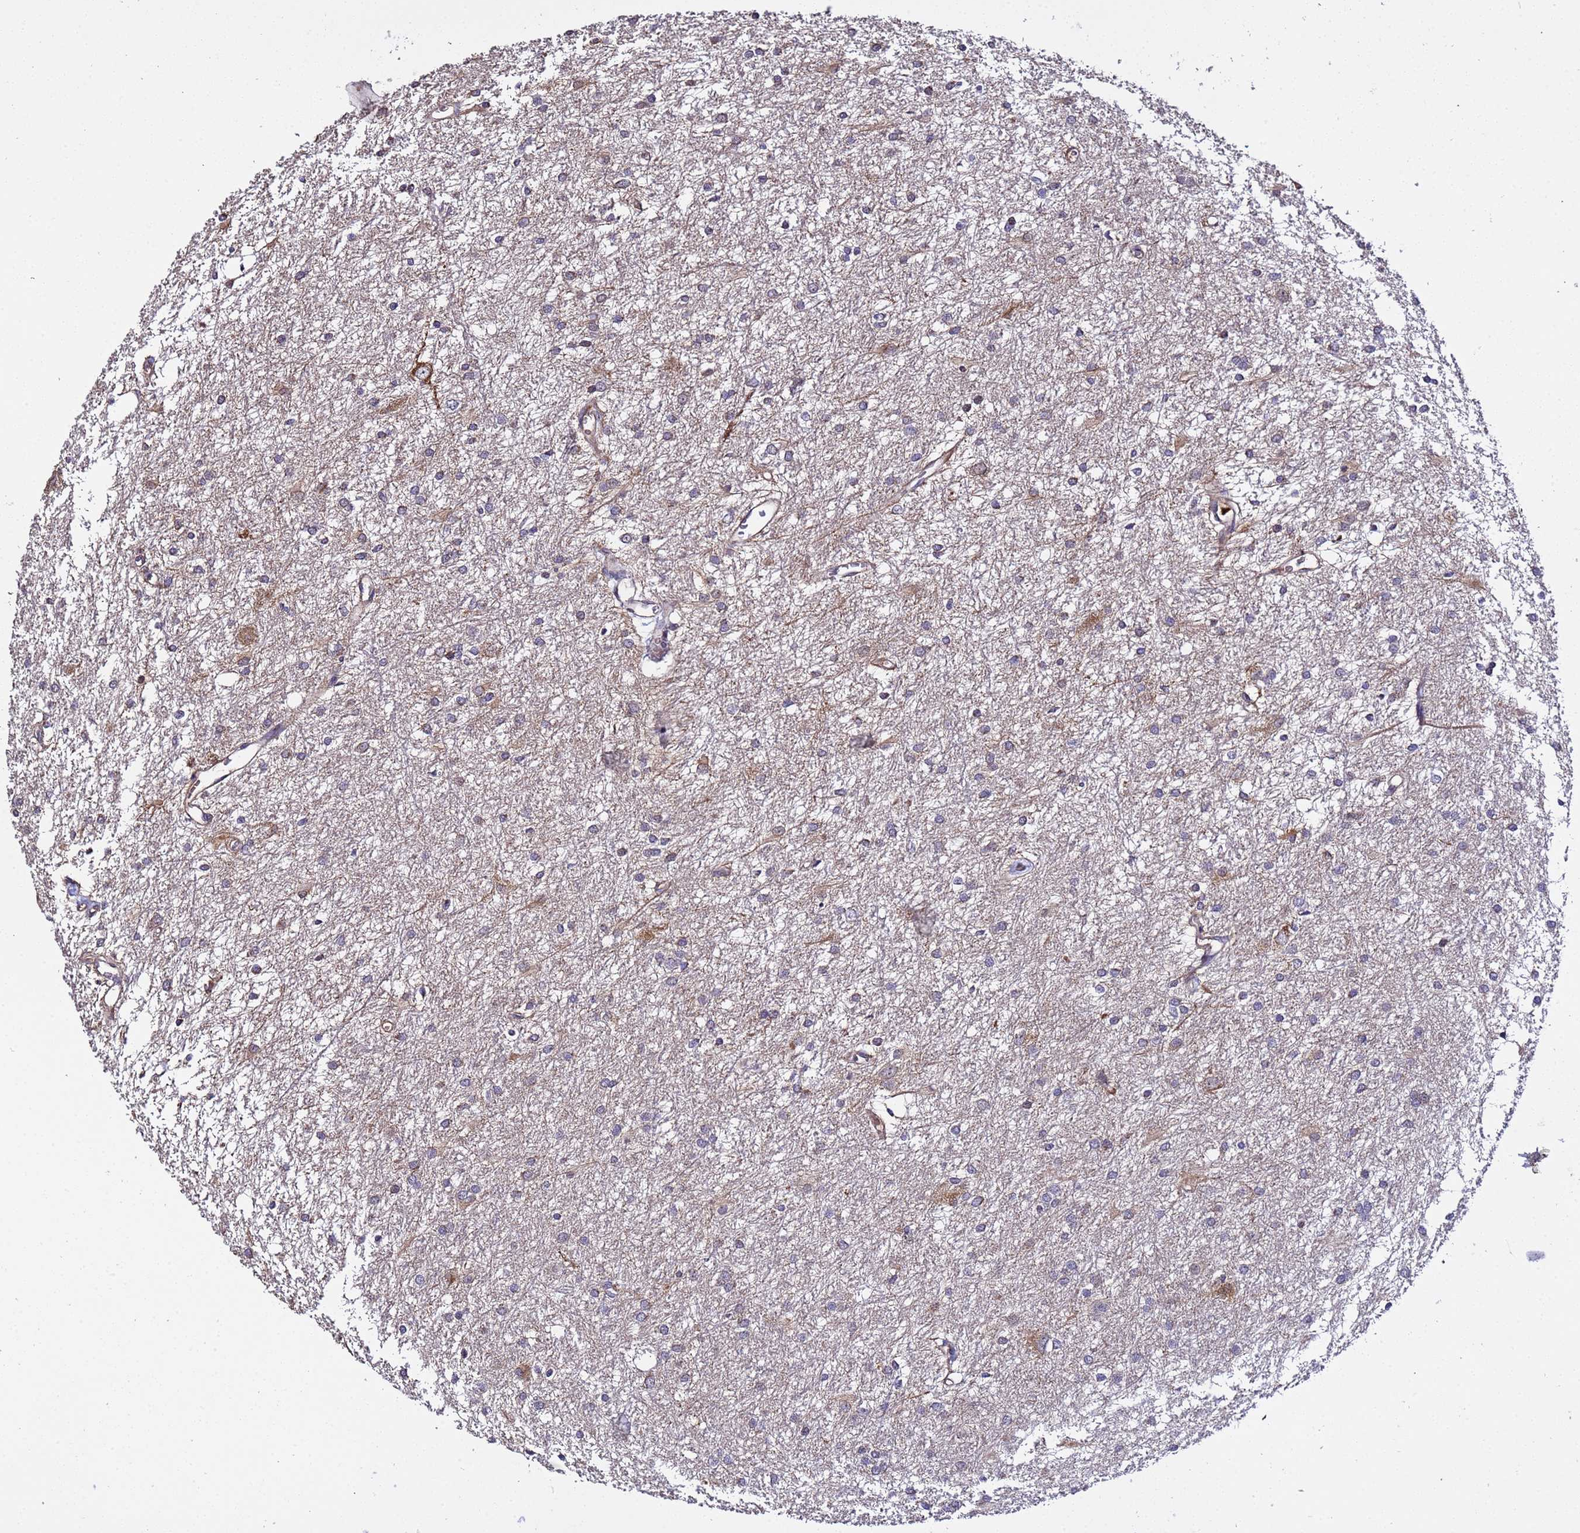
{"staining": {"intensity": "moderate", "quantity": "<25%", "location": "cytoplasmic/membranous"}, "tissue": "glioma", "cell_type": "Tumor cells", "image_type": "cancer", "snomed": [{"axis": "morphology", "description": "Glioma, malignant, High grade"}, {"axis": "topography", "description": "Brain"}], "caption": "A photomicrograph showing moderate cytoplasmic/membranous positivity in approximately <25% of tumor cells in high-grade glioma (malignant), as visualized by brown immunohistochemical staining.", "gene": "WNK4", "patient": {"sex": "female", "age": 50}}